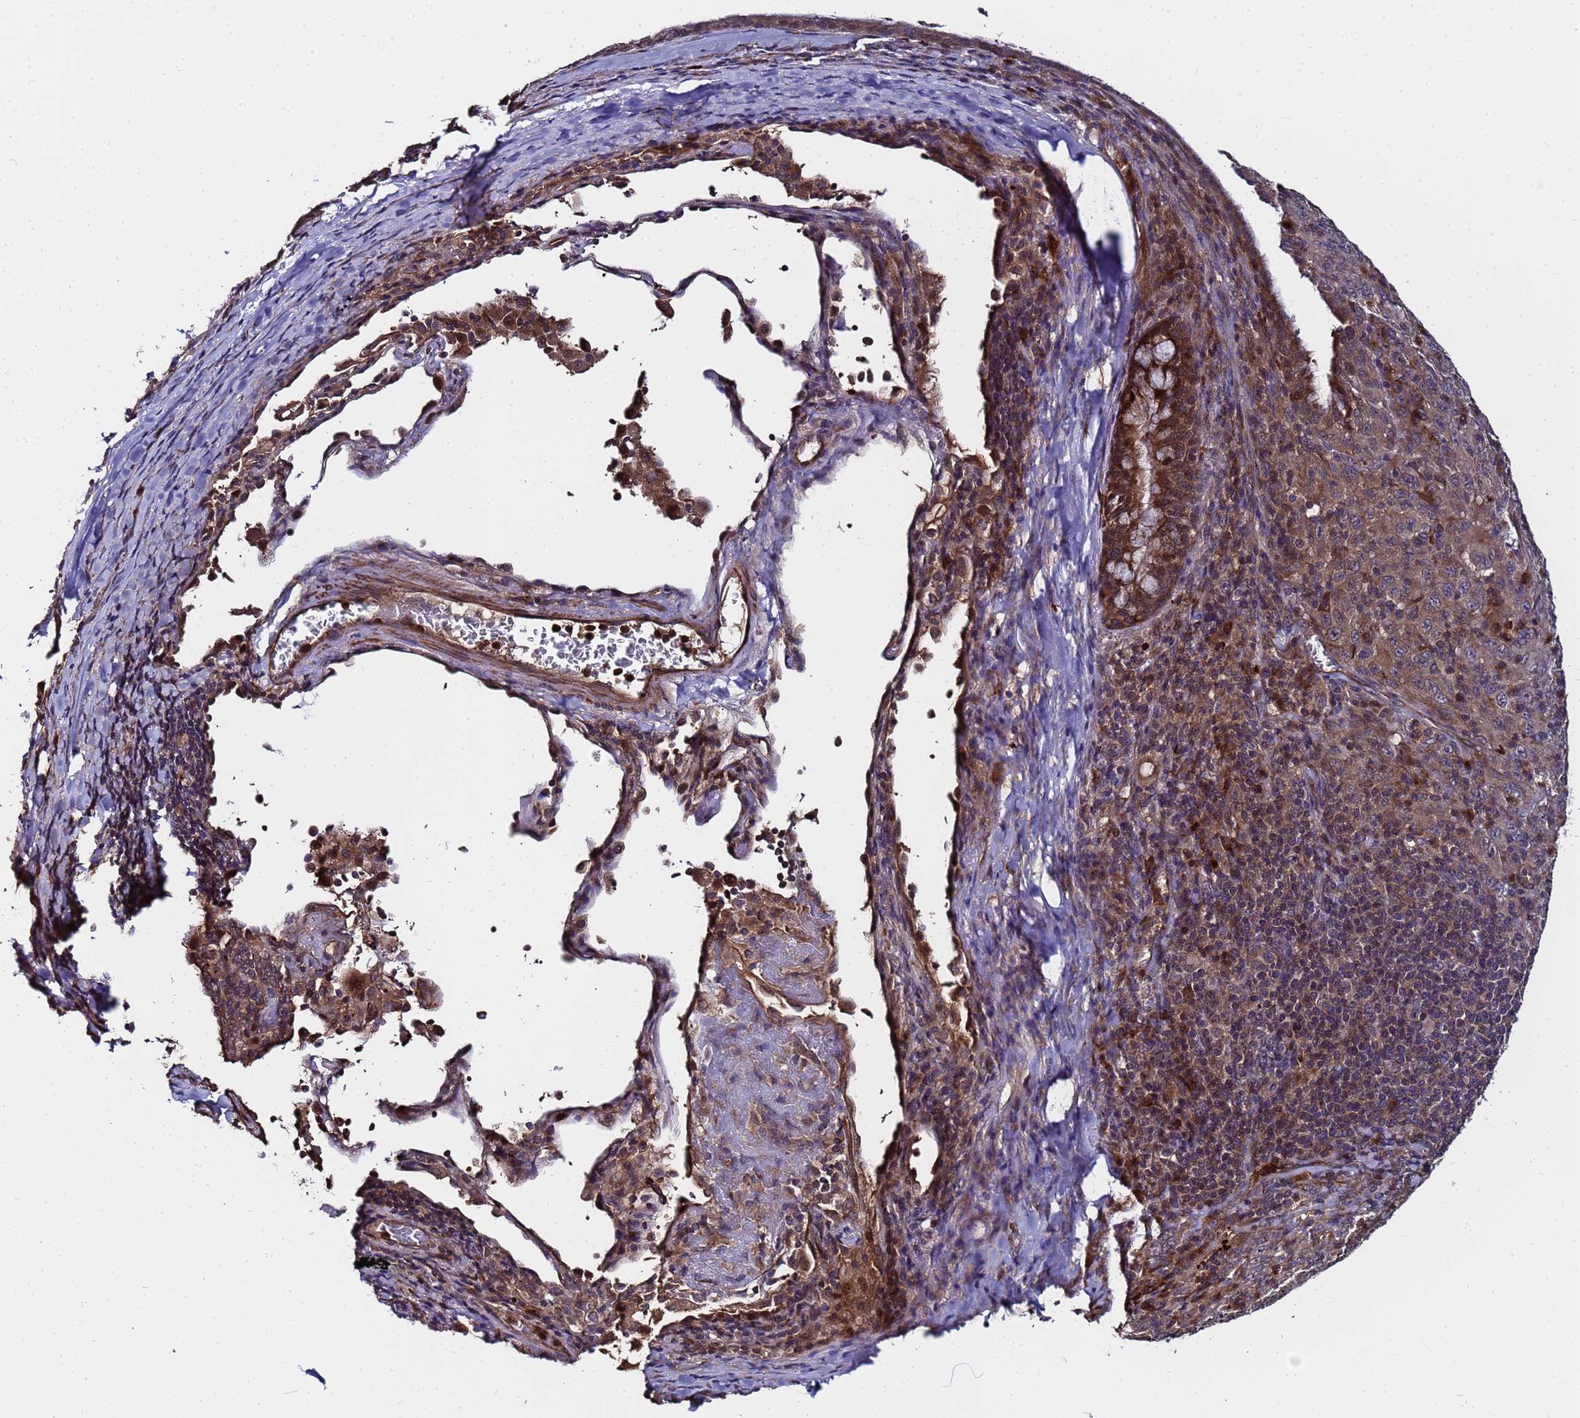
{"staining": {"intensity": "weak", "quantity": ">75%", "location": "cytoplasmic/membranous"}, "tissue": "melanoma", "cell_type": "Tumor cells", "image_type": "cancer", "snomed": [{"axis": "morphology", "description": "Malignant melanoma, Metastatic site"}, {"axis": "topography", "description": "Skin"}], "caption": "The immunohistochemical stain labels weak cytoplasmic/membranous expression in tumor cells of melanoma tissue.", "gene": "GSTCD", "patient": {"sex": "female", "age": 56}}